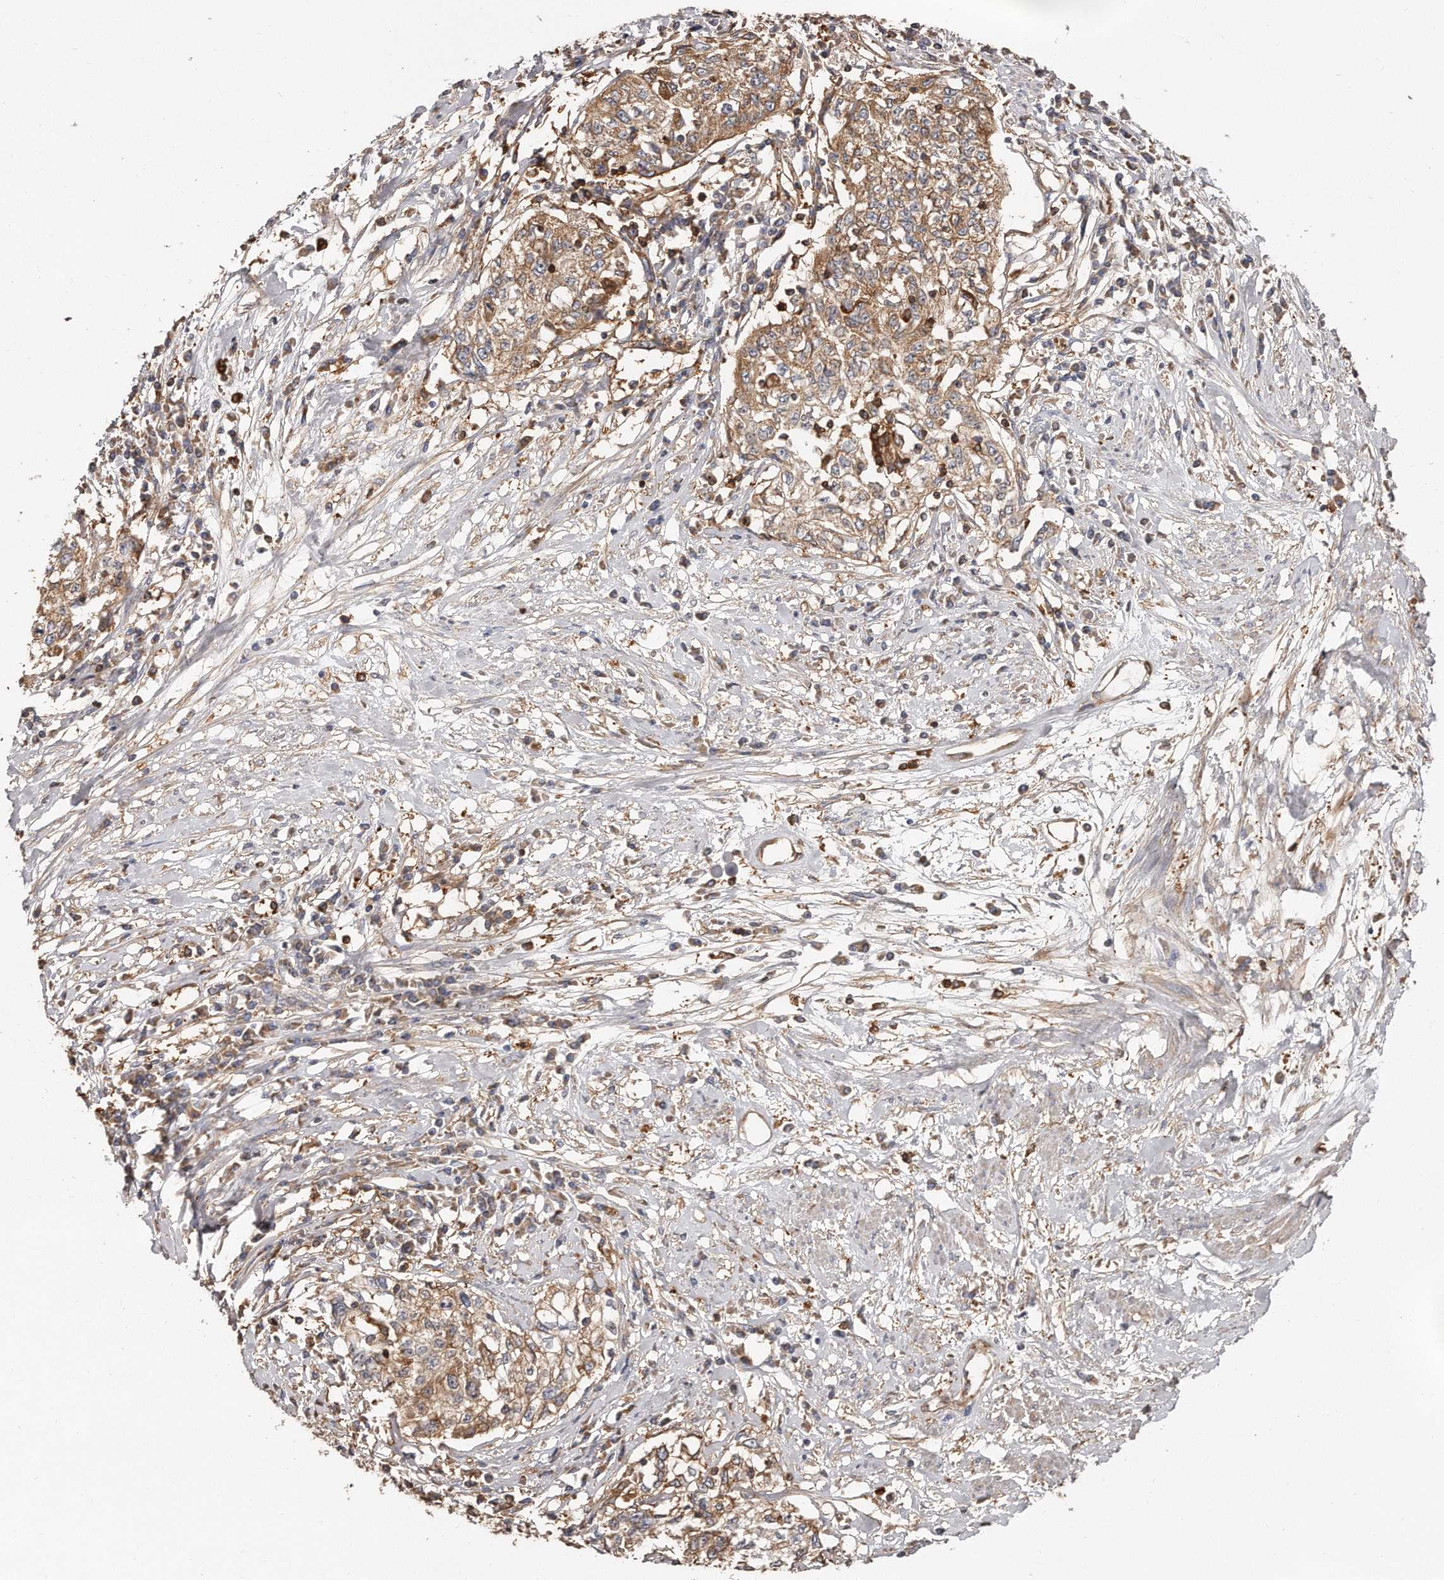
{"staining": {"intensity": "weak", "quantity": ">75%", "location": "cytoplasmic/membranous"}, "tissue": "cervical cancer", "cell_type": "Tumor cells", "image_type": "cancer", "snomed": [{"axis": "morphology", "description": "Squamous cell carcinoma, NOS"}, {"axis": "topography", "description": "Cervix"}], "caption": "Immunohistochemistry (IHC) image of squamous cell carcinoma (cervical) stained for a protein (brown), which reveals low levels of weak cytoplasmic/membranous staining in approximately >75% of tumor cells.", "gene": "CAP1", "patient": {"sex": "female", "age": 57}}